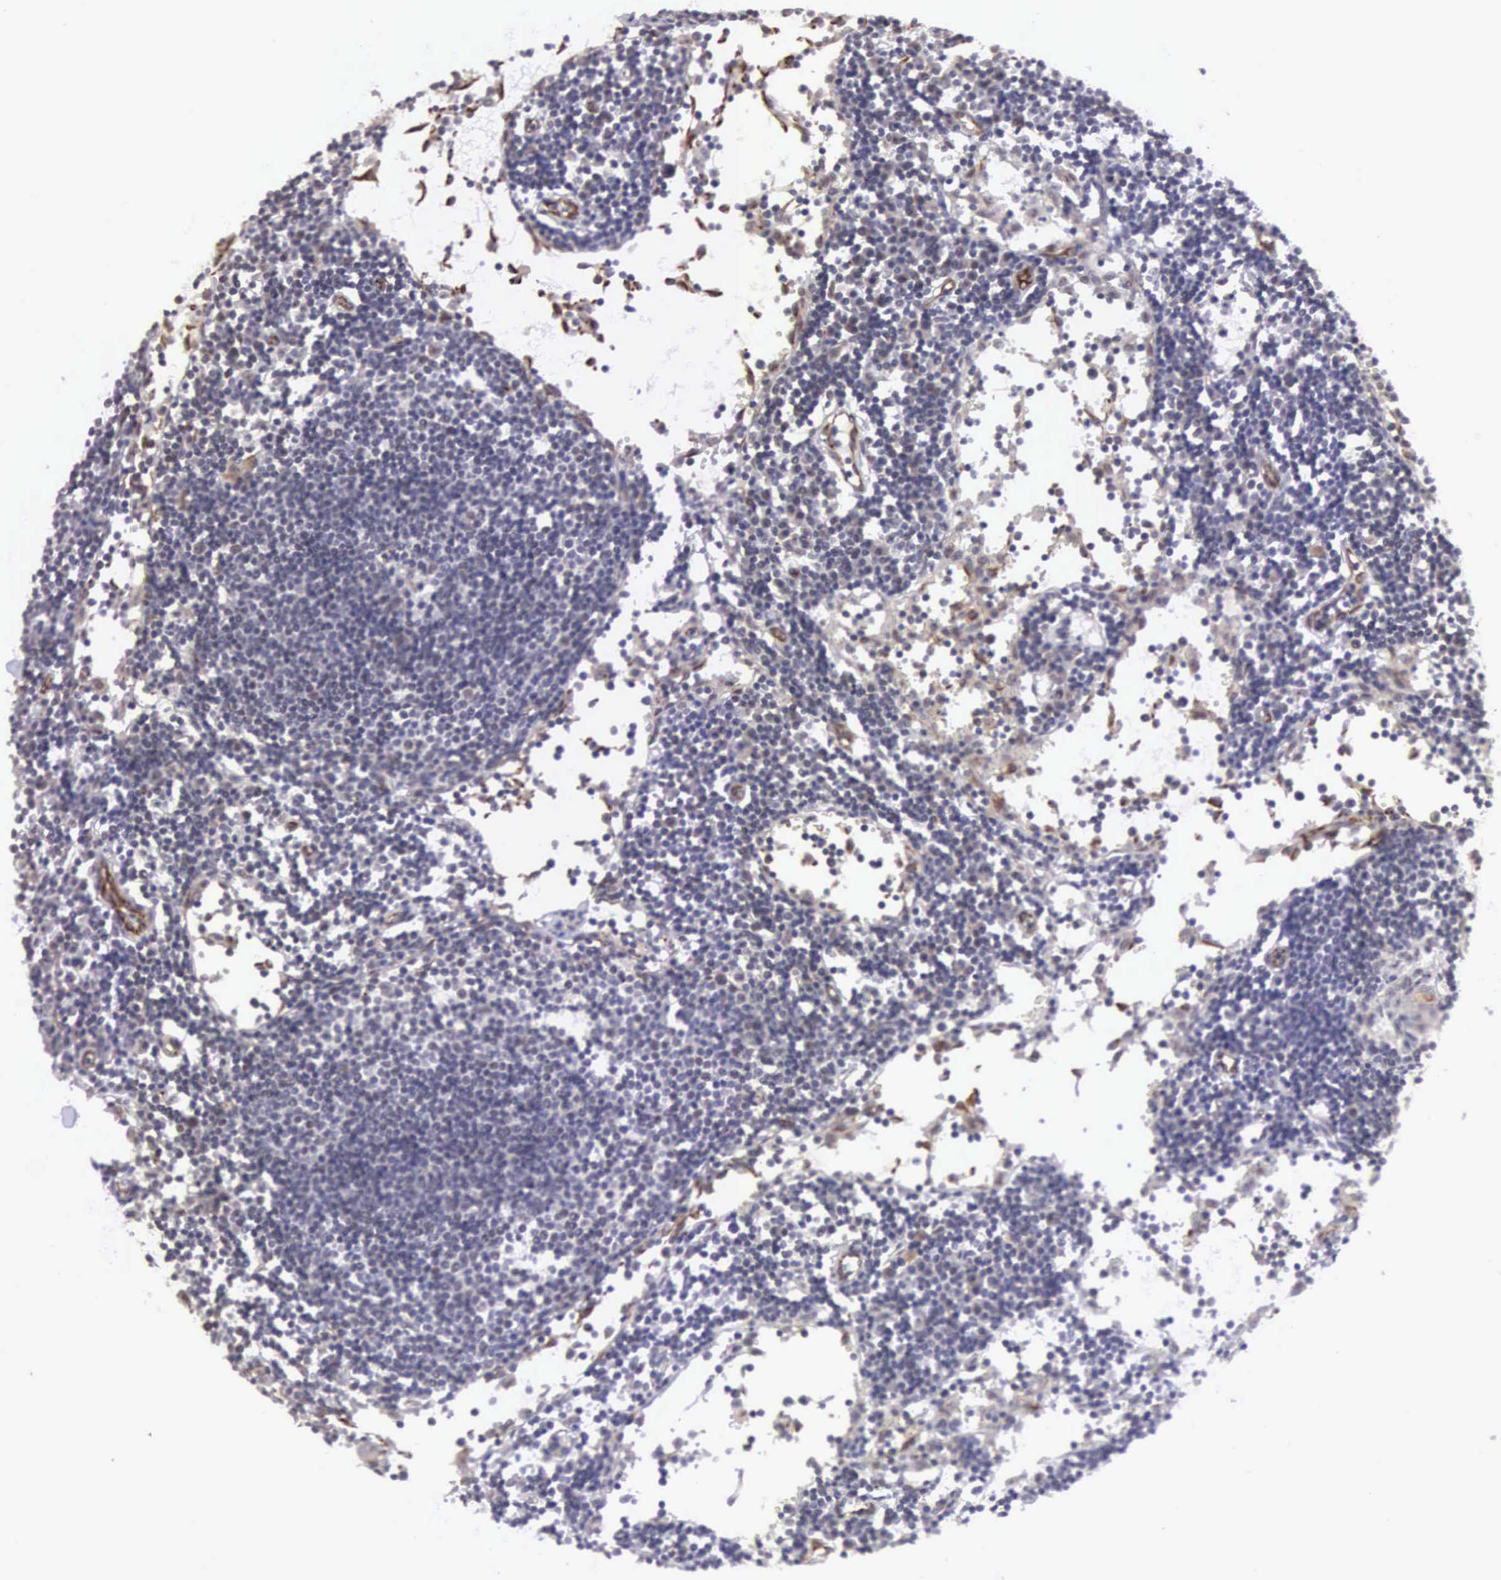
{"staining": {"intensity": "weak", "quantity": "25%-75%", "location": "cytoplasmic/membranous,nuclear"}, "tissue": "lymph node", "cell_type": "Germinal center cells", "image_type": "normal", "snomed": [{"axis": "morphology", "description": "Normal tissue, NOS"}, {"axis": "topography", "description": "Lymph node"}], "caption": "This micrograph shows immunohistochemistry (IHC) staining of unremarkable lymph node, with low weak cytoplasmic/membranous,nuclear expression in about 25%-75% of germinal center cells.", "gene": "MORC2", "patient": {"sex": "female", "age": 55}}